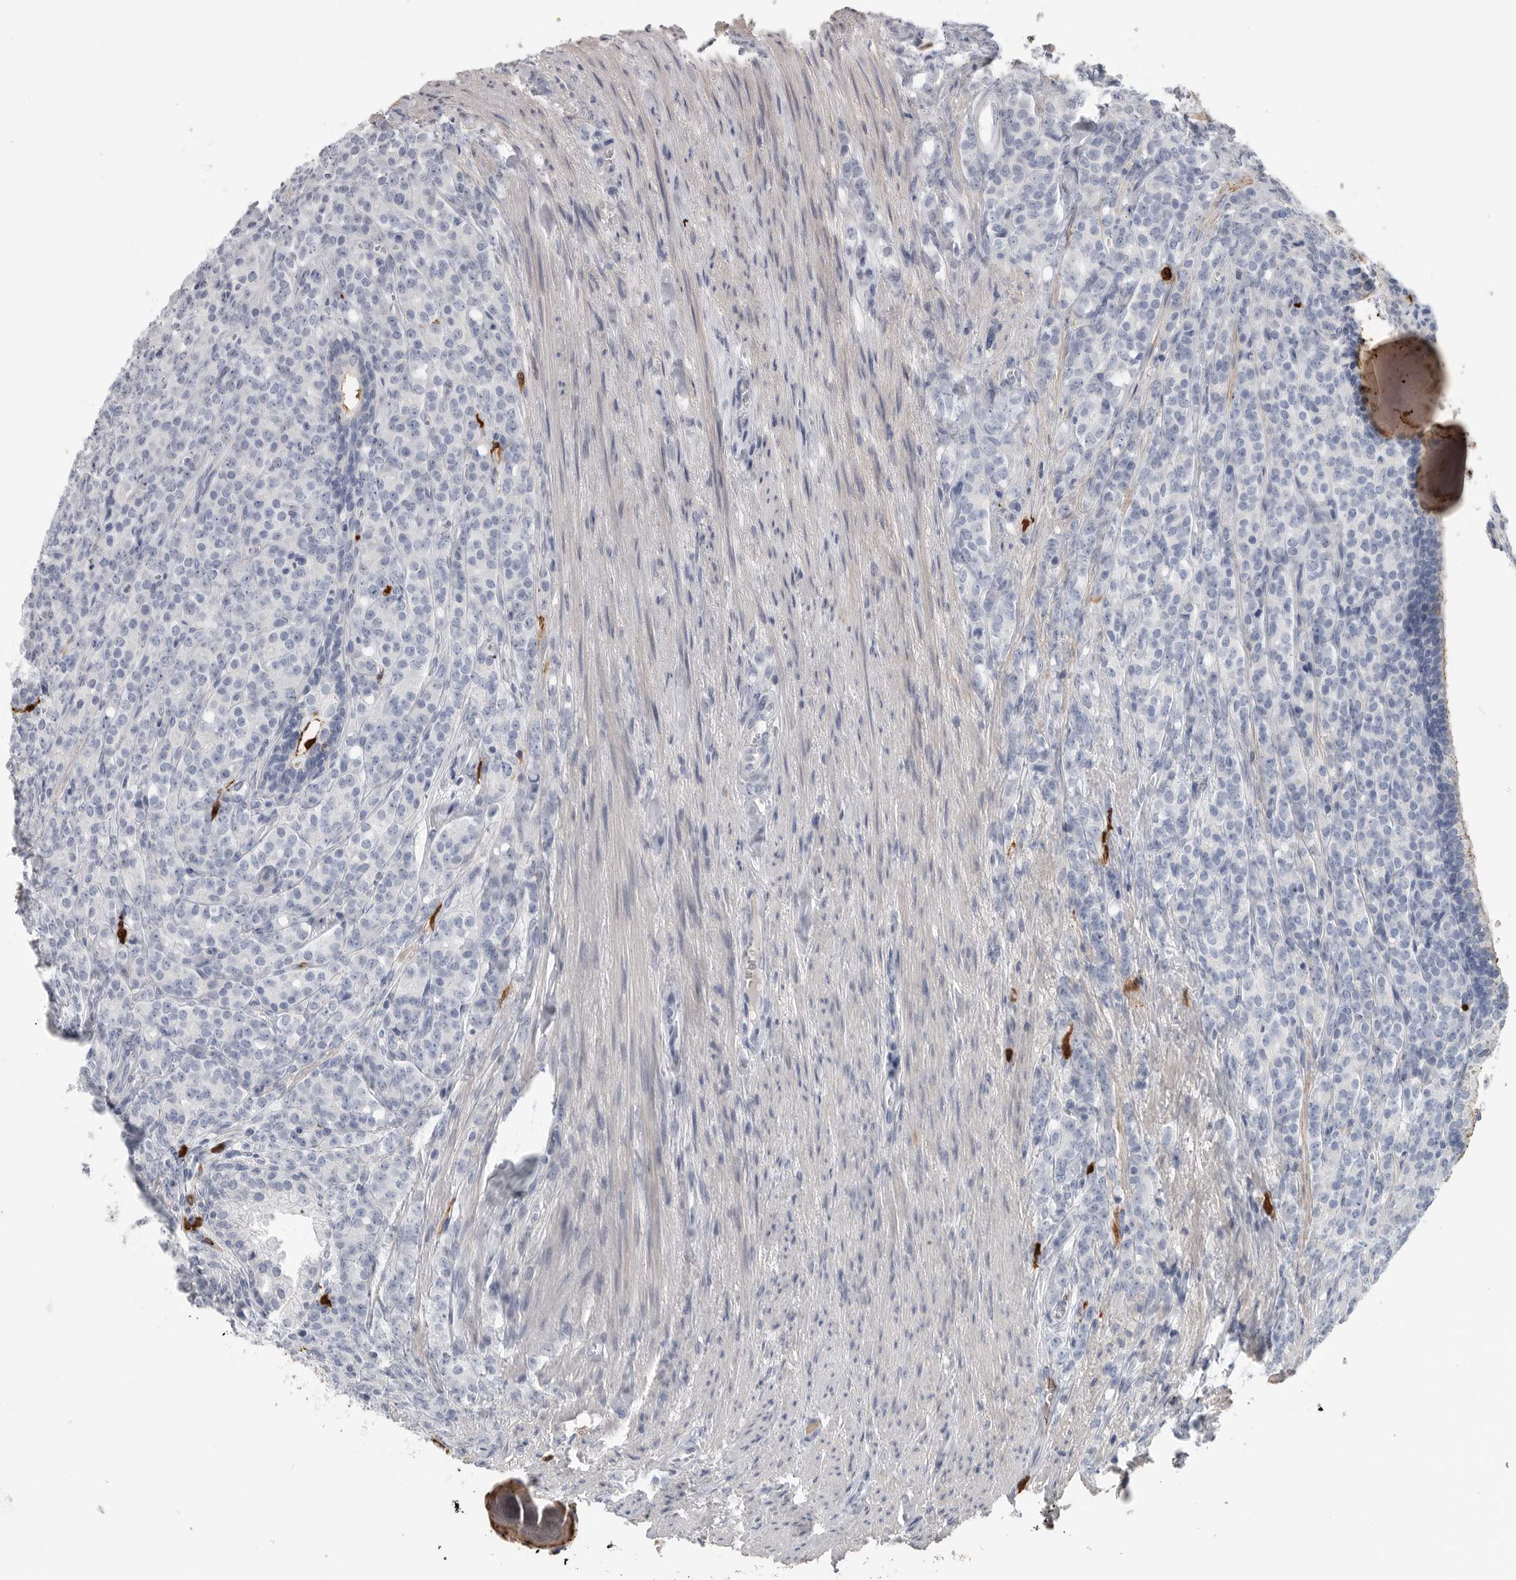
{"staining": {"intensity": "negative", "quantity": "none", "location": "none"}, "tissue": "prostate cancer", "cell_type": "Tumor cells", "image_type": "cancer", "snomed": [{"axis": "morphology", "description": "Adenocarcinoma, High grade"}, {"axis": "topography", "description": "Prostate"}], "caption": "Tumor cells show no significant protein staining in prostate cancer (adenocarcinoma (high-grade)).", "gene": "CYB561D1", "patient": {"sex": "male", "age": 62}}